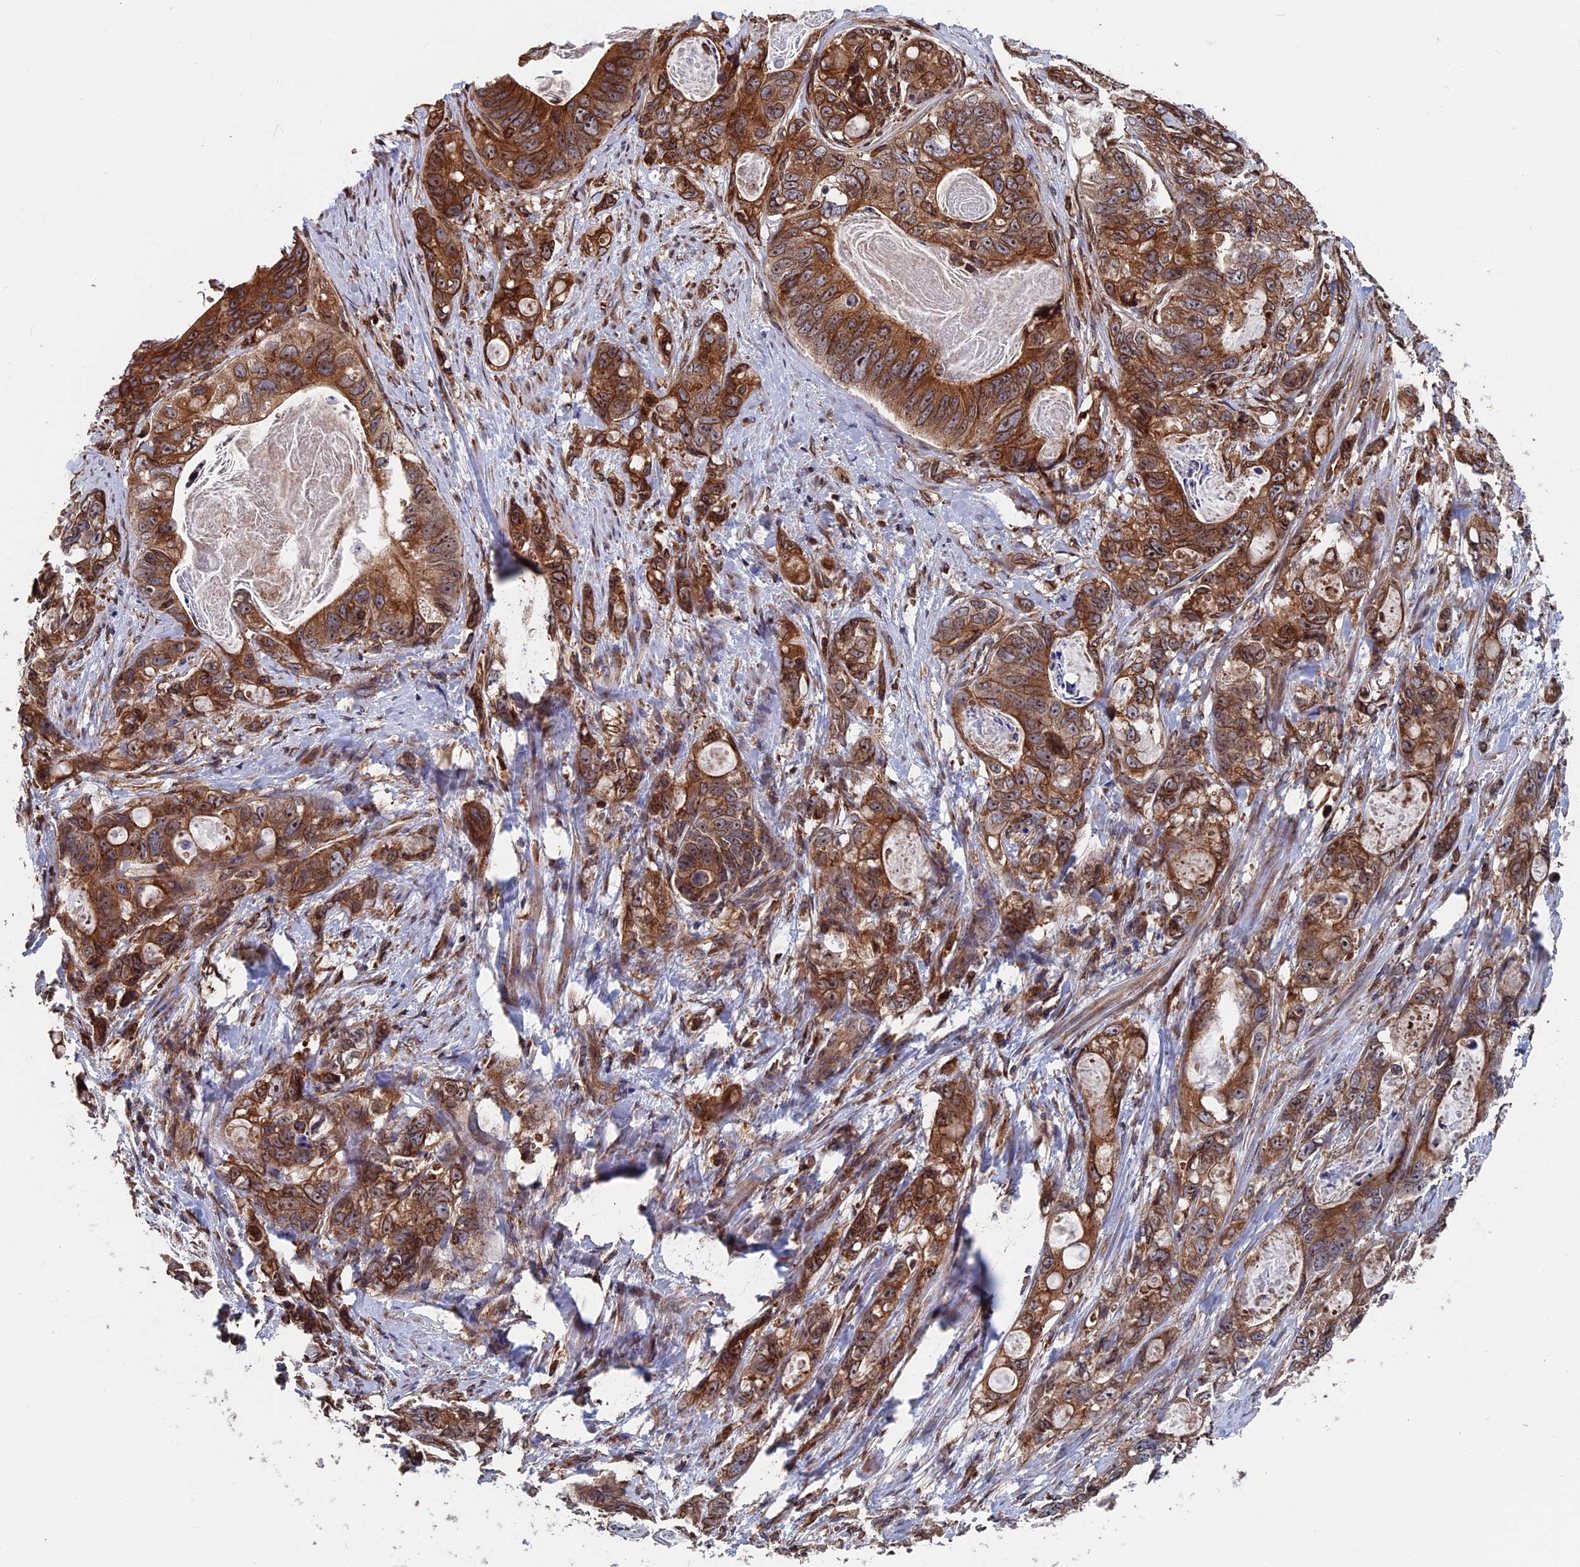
{"staining": {"intensity": "strong", "quantity": ">75%", "location": "cytoplasmic/membranous"}, "tissue": "stomach cancer", "cell_type": "Tumor cells", "image_type": "cancer", "snomed": [{"axis": "morphology", "description": "Normal tissue, NOS"}, {"axis": "morphology", "description": "Adenocarcinoma, NOS"}, {"axis": "topography", "description": "Stomach"}], "caption": "Stomach cancer stained with a brown dye demonstrates strong cytoplasmic/membranous positive staining in approximately >75% of tumor cells.", "gene": "RPUSD1", "patient": {"sex": "female", "age": 89}}